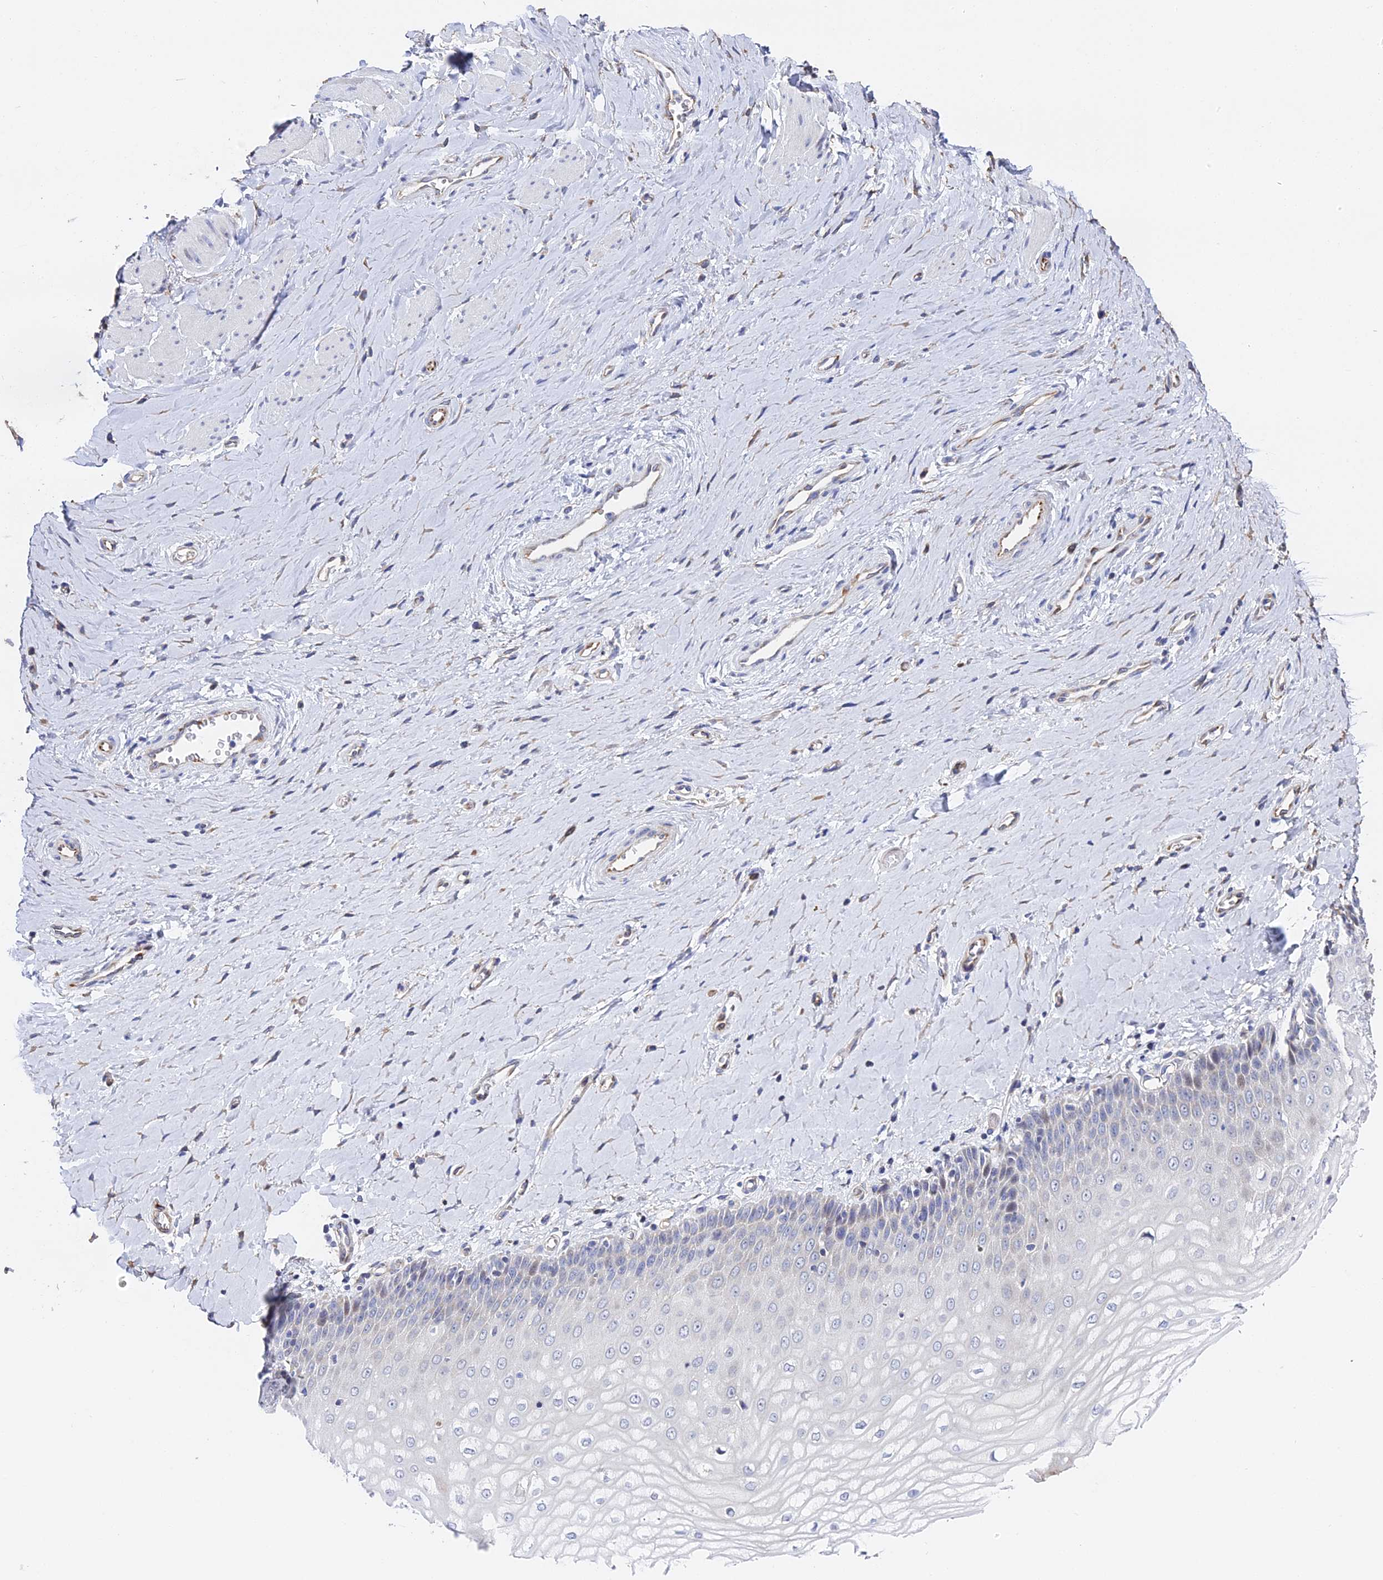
{"staining": {"intensity": "weak", "quantity": "<25%", "location": "nuclear"}, "tissue": "vagina", "cell_type": "Squamous epithelial cells", "image_type": "normal", "snomed": [{"axis": "morphology", "description": "Normal tissue, NOS"}, {"axis": "topography", "description": "Vagina"}], "caption": "This is a micrograph of immunohistochemistry (IHC) staining of normal vagina, which shows no positivity in squamous epithelial cells. (Immunohistochemistry, brightfield microscopy, high magnification).", "gene": "ENSG00000268674", "patient": {"sex": "female", "age": 65}}